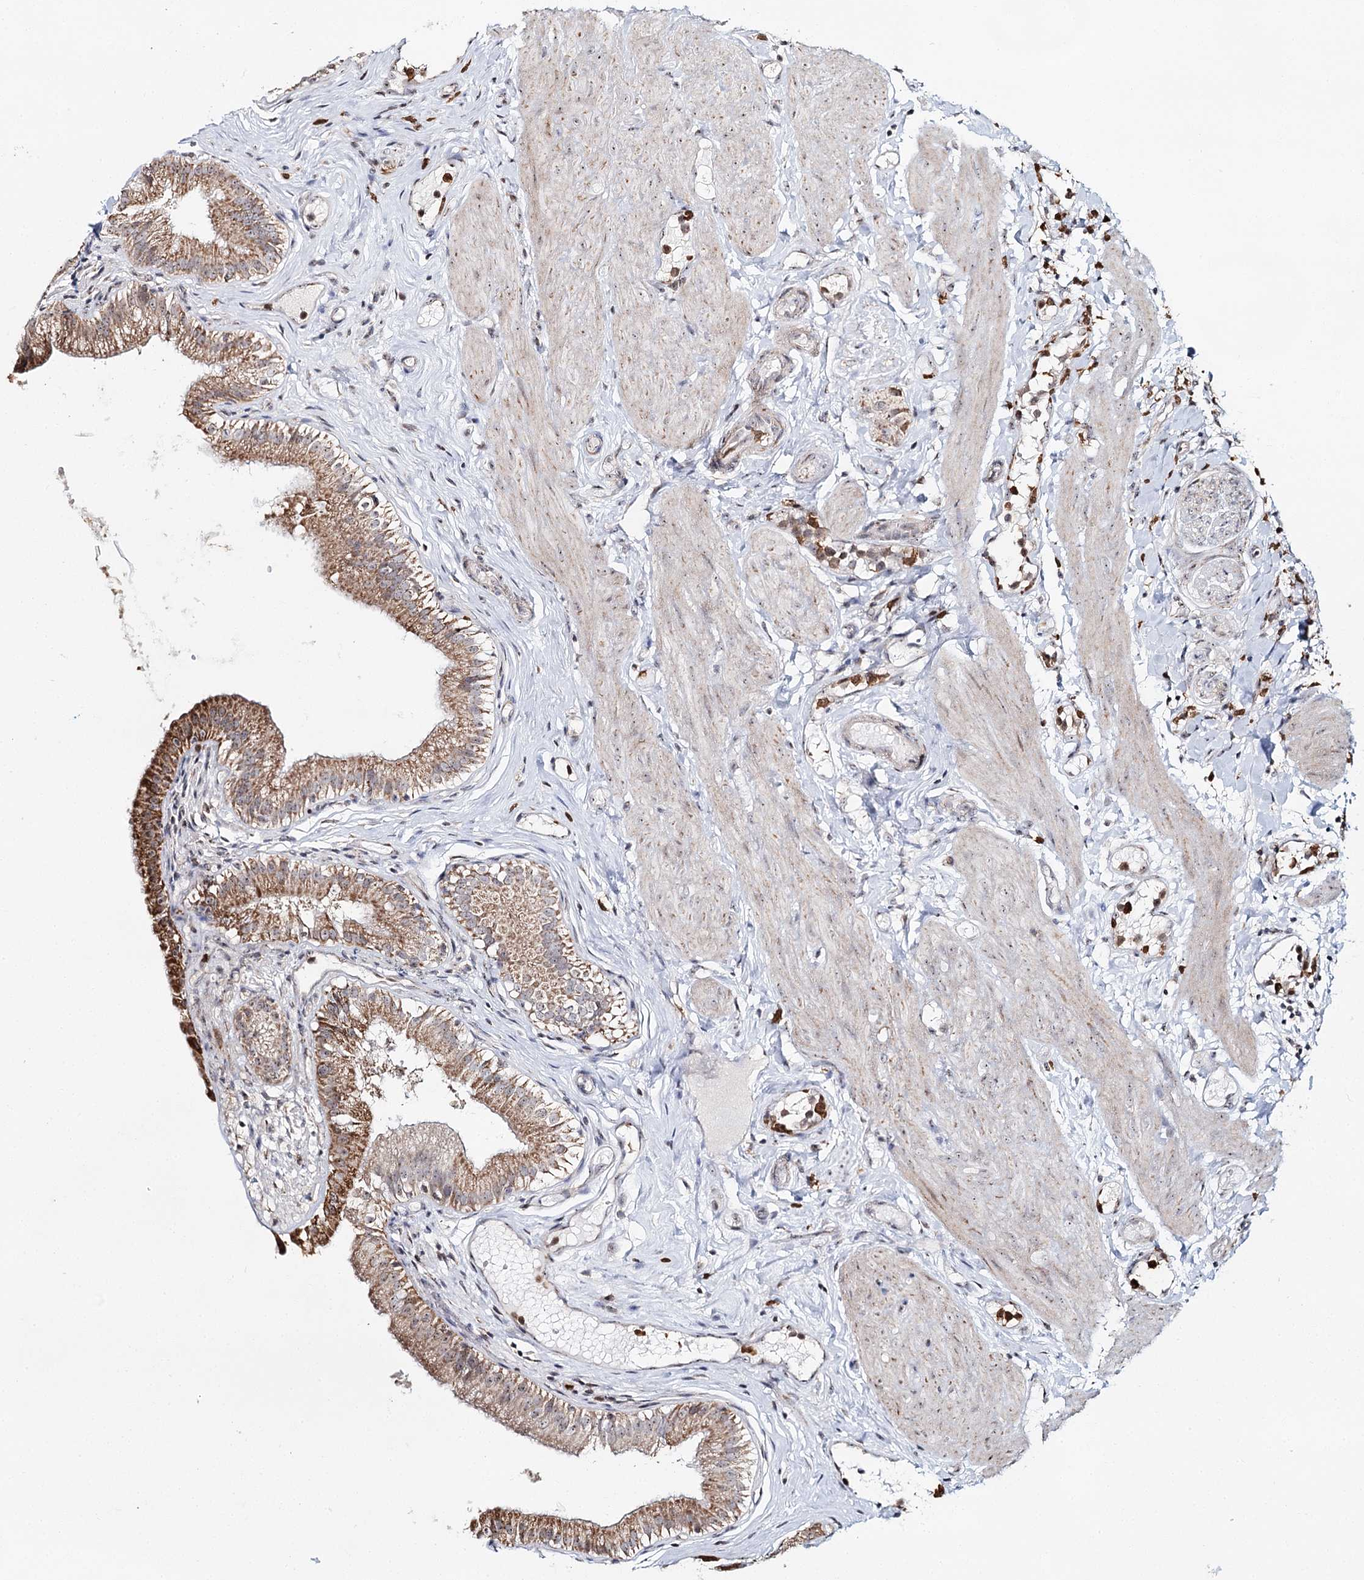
{"staining": {"intensity": "moderate", "quantity": ">75%", "location": "cytoplasmic/membranous"}, "tissue": "gallbladder", "cell_type": "Glandular cells", "image_type": "normal", "snomed": [{"axis": "morphology", "description": "Normal tissue, NOS"}, {"axis": "topography", "description": "Gallbladder"}], "caption": "Glandular cells demonstrate medium levels of moderate cytoplasmic/membranous expression in about >75% of cells in unremarkable gallbladder.", "gene": "ATAD1", "patient": {"sex": "female", "age": 26}}